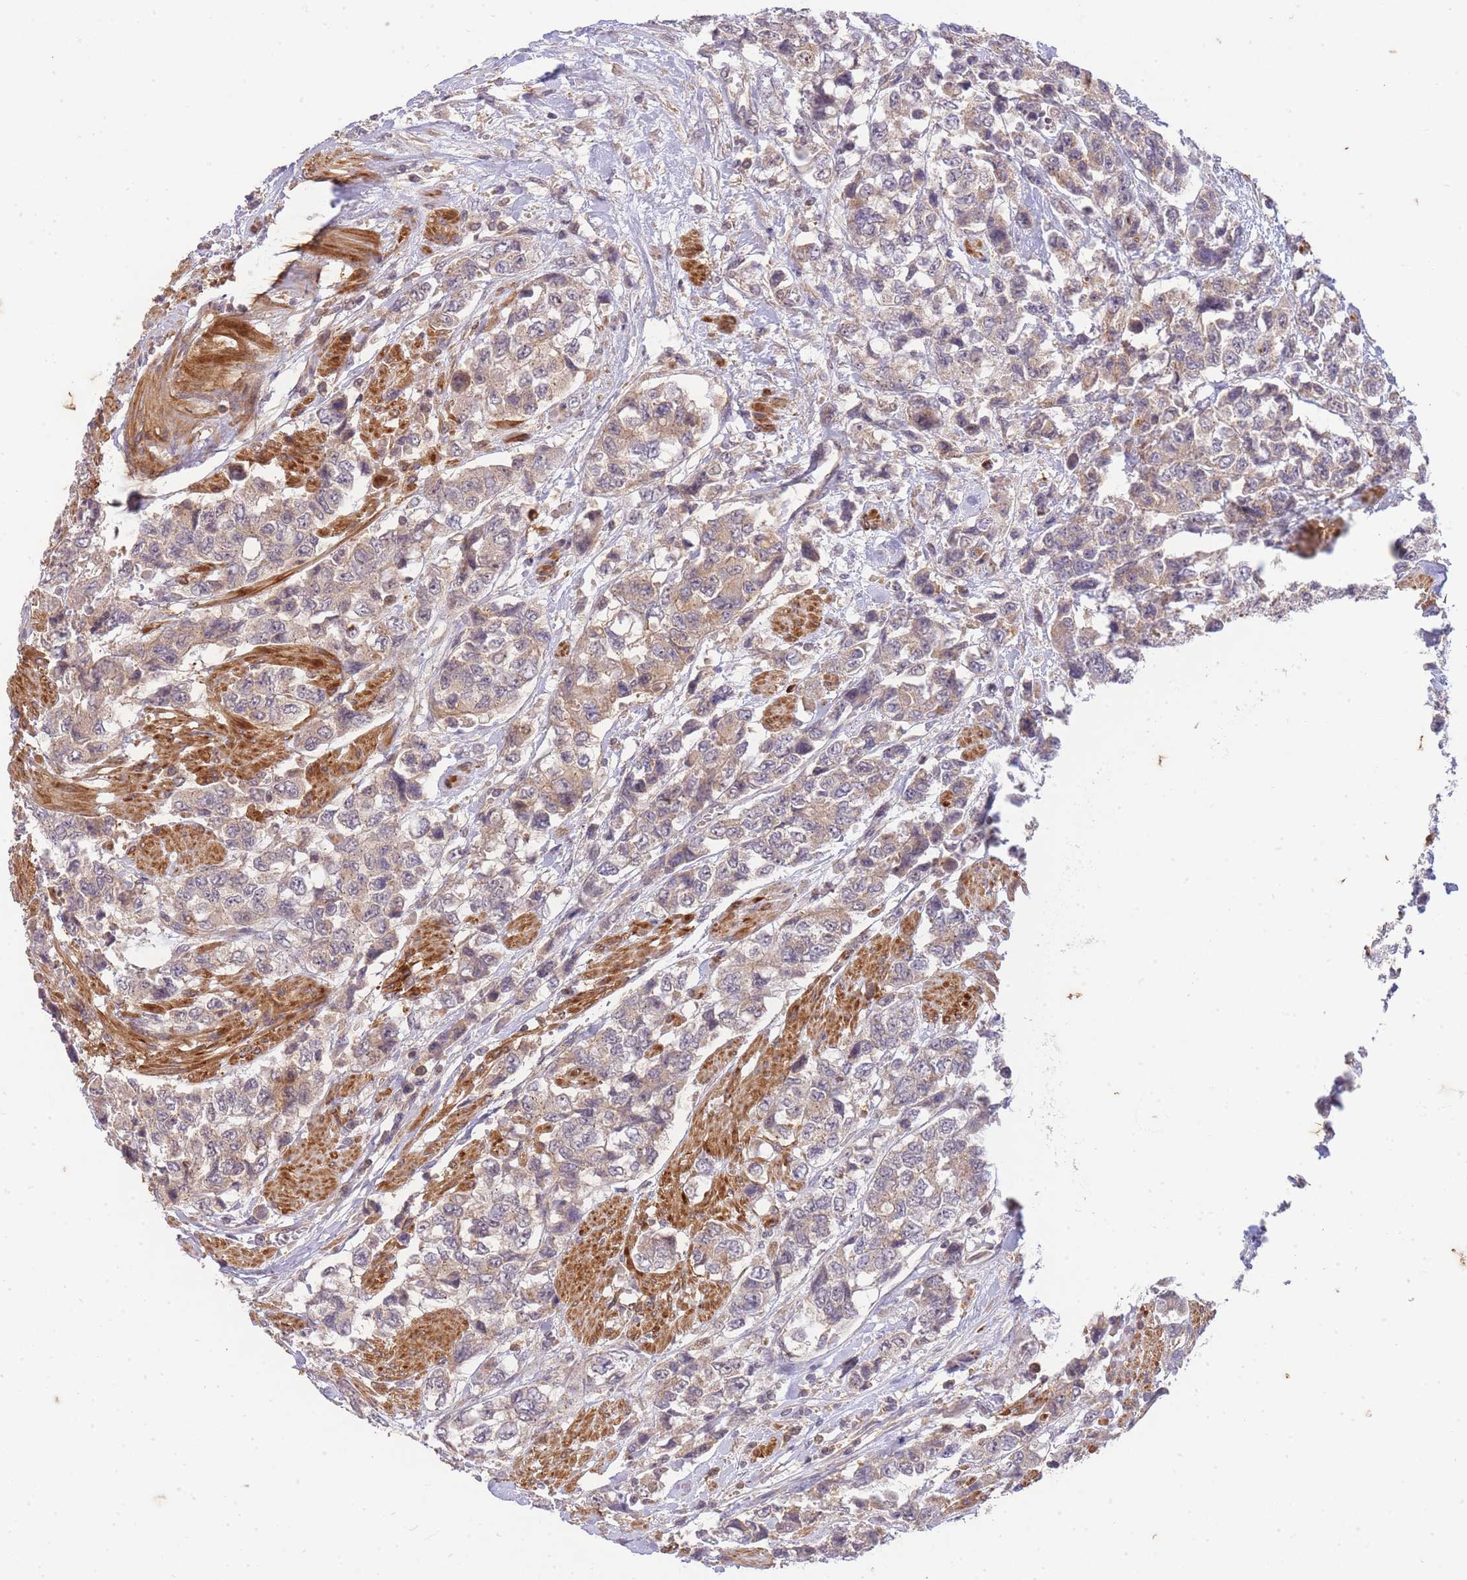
{"staining": {"intensity": "weak", "quantity": ">75%", "location": "cytoplasmic/membranous"}, "tissue": "urothelial cancer", "cell_type": "Tumor cells", "image_type": "cancer", "snomed": [{"axis": "morphology", "description": "Urothelial carcinoma, High grade"}, {"axis": "topography", "description": "Urinary bladder"}], "caption": "Urothelial carcinoma (high-grade) stained for a protein (brown) reveals weak cytoplasmic/membranous positive expression in approximately >75% of tumor cells.", "gene": "ST8SIA4", "patient": {"sex": "female", "age": 78}}